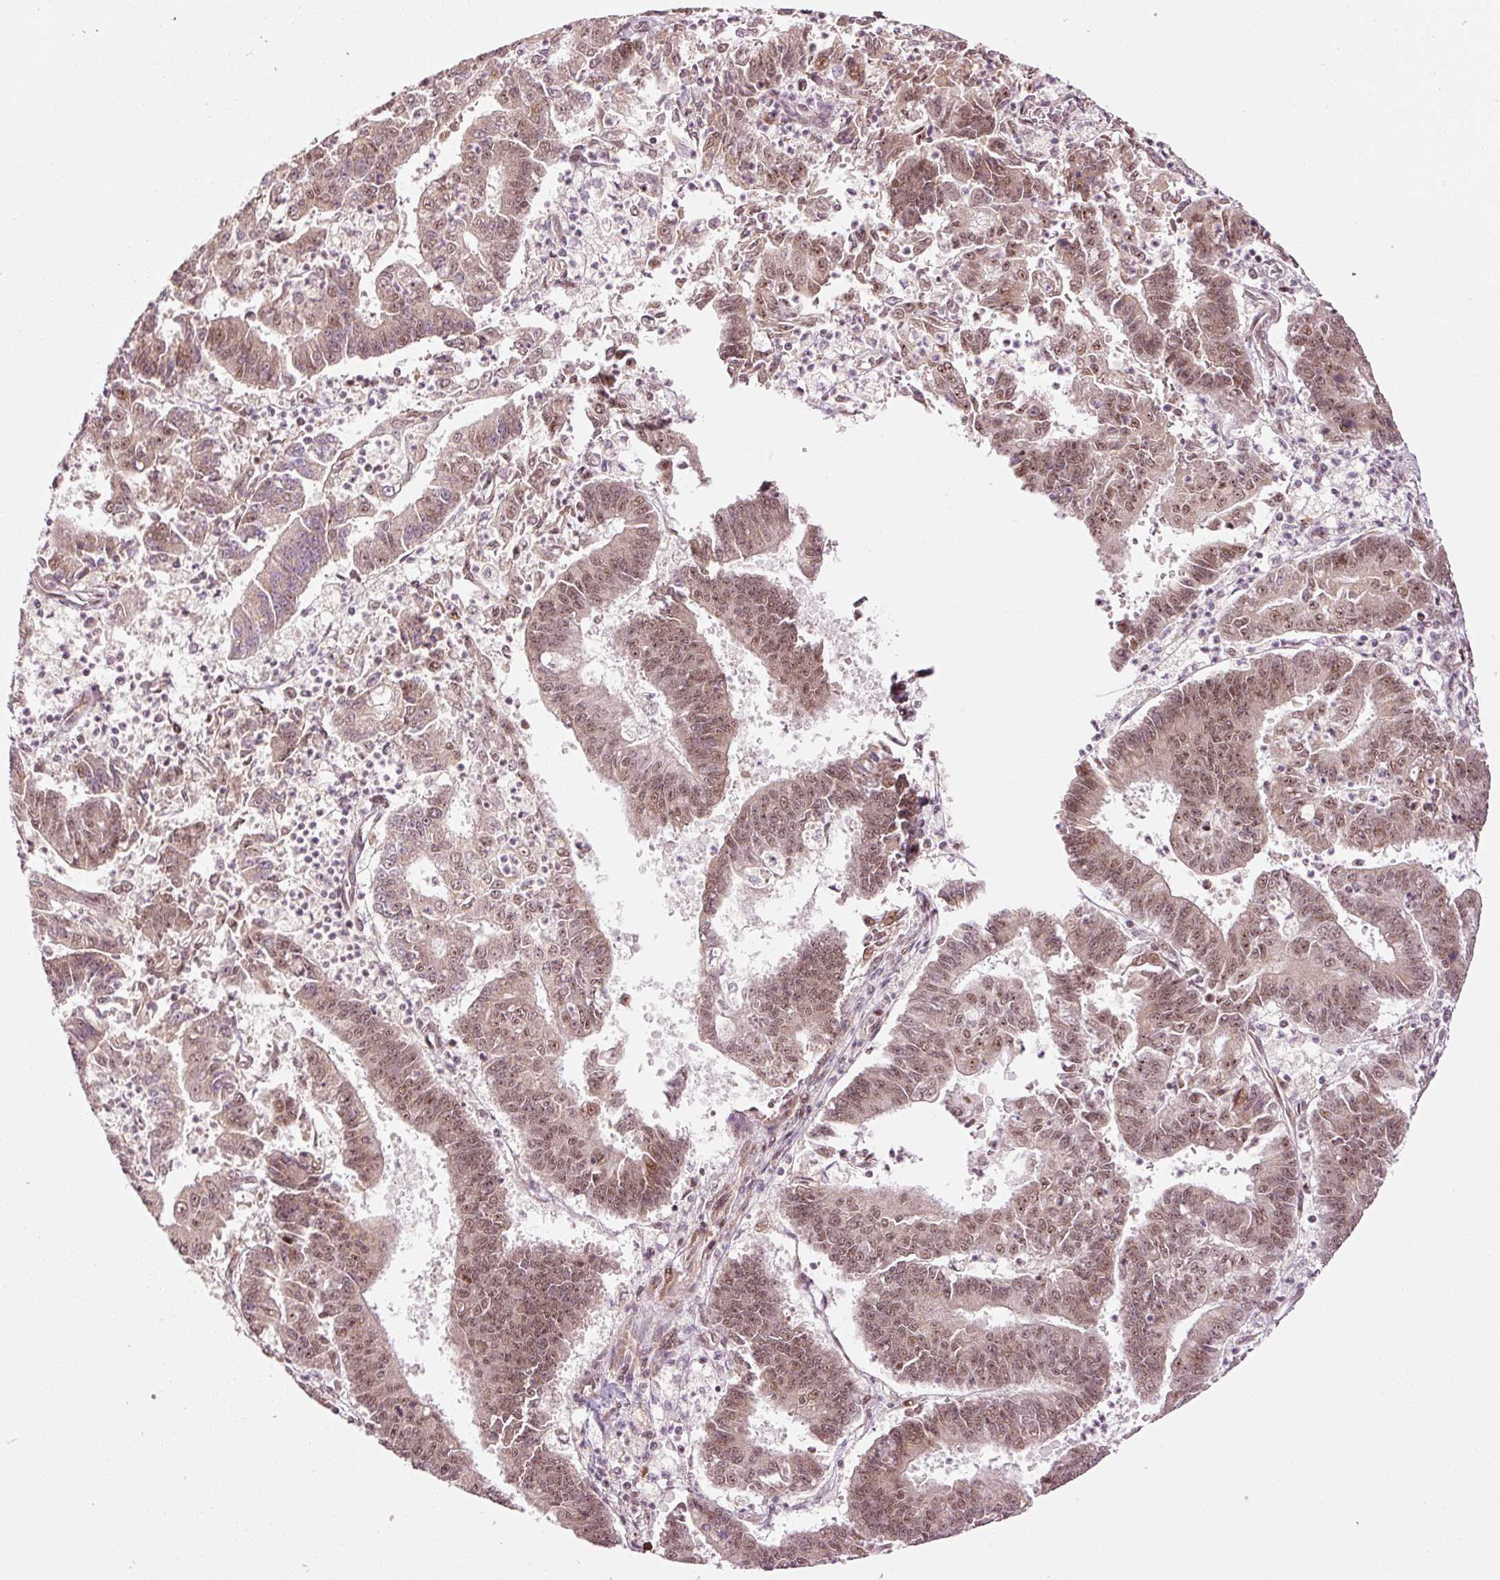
{"staining": {"intensity": "moderate", "quantity": ">75%", "location": "cytoplasmic/membranous,nuclear"}, "tissue": "endometrial cancer", "cell_type": "Tumor cells", "image_type": "cancer", "snomed": [{"axis": "morphology", "description": "Adenocarcinoma, NOS"}, {"axis": "topography", "description": "Endometrium"}], "caption": "Immunohistochemical staining of endometrial cancer (adenocarcinoma) displays moderate cytoplasmic/membranous and nuclear protein expression in approximately >75% of tumor cells.", "gene": "ANKRD20A1", "patient": {"sex": "female", "age": 73}}